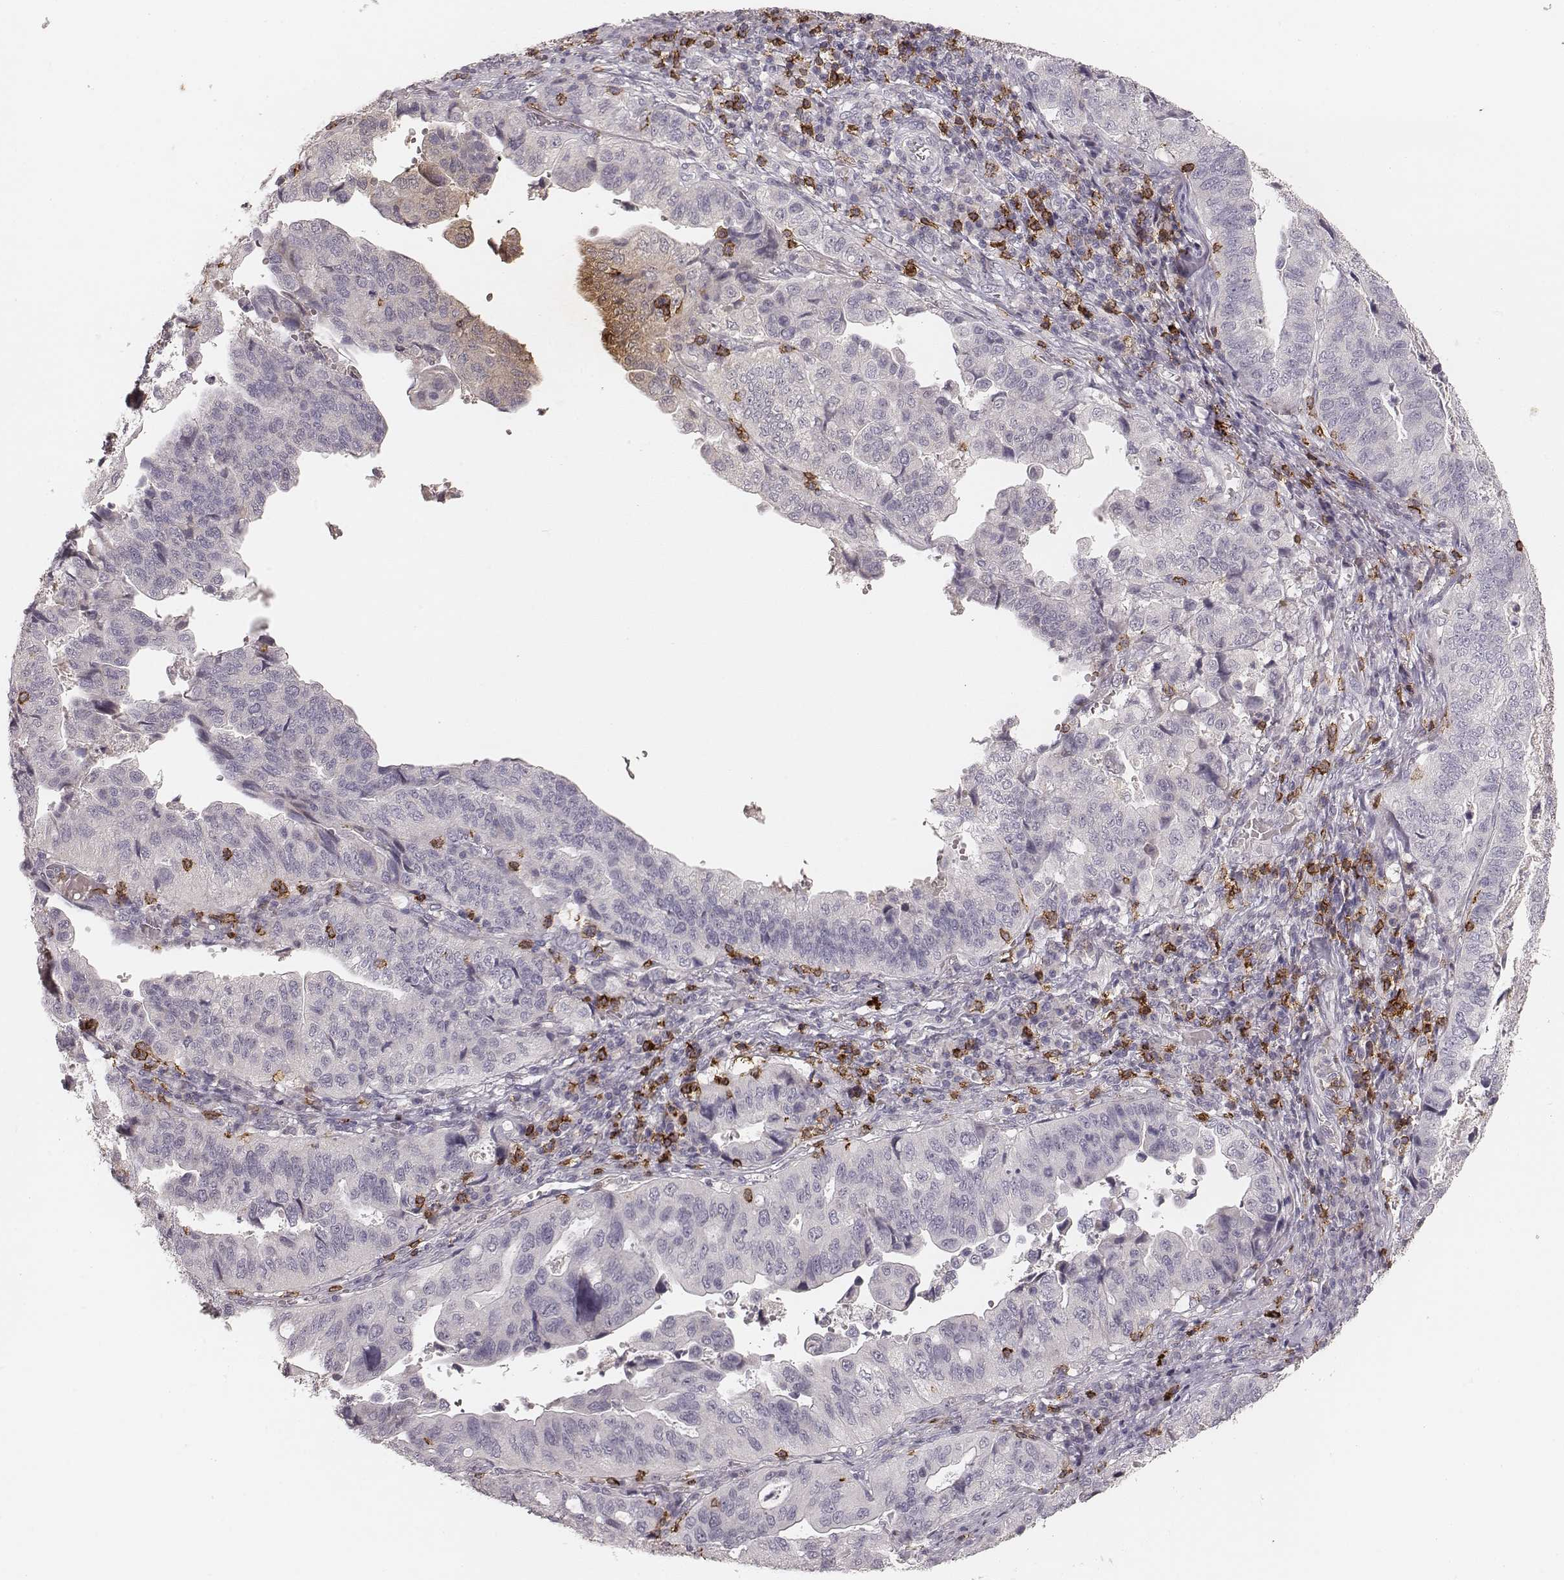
{"staining": {"intensity": "negative", "quantity": "none", "location": "none"}, "tissue": "stomach cancer", "cell_type": "Tumor cells", "image_type": "cancer", "snomed": [{"axis": "morphology", "description": "Adenocarcinoma, NOS"}, {"axis": "topography", "description": "Stomach, upper"}], "caption": "Tumor cells show no significant protein positivity in stomach cancer.", "gene": "CD8A", "patient": {"sex": "female", "age": 67}}